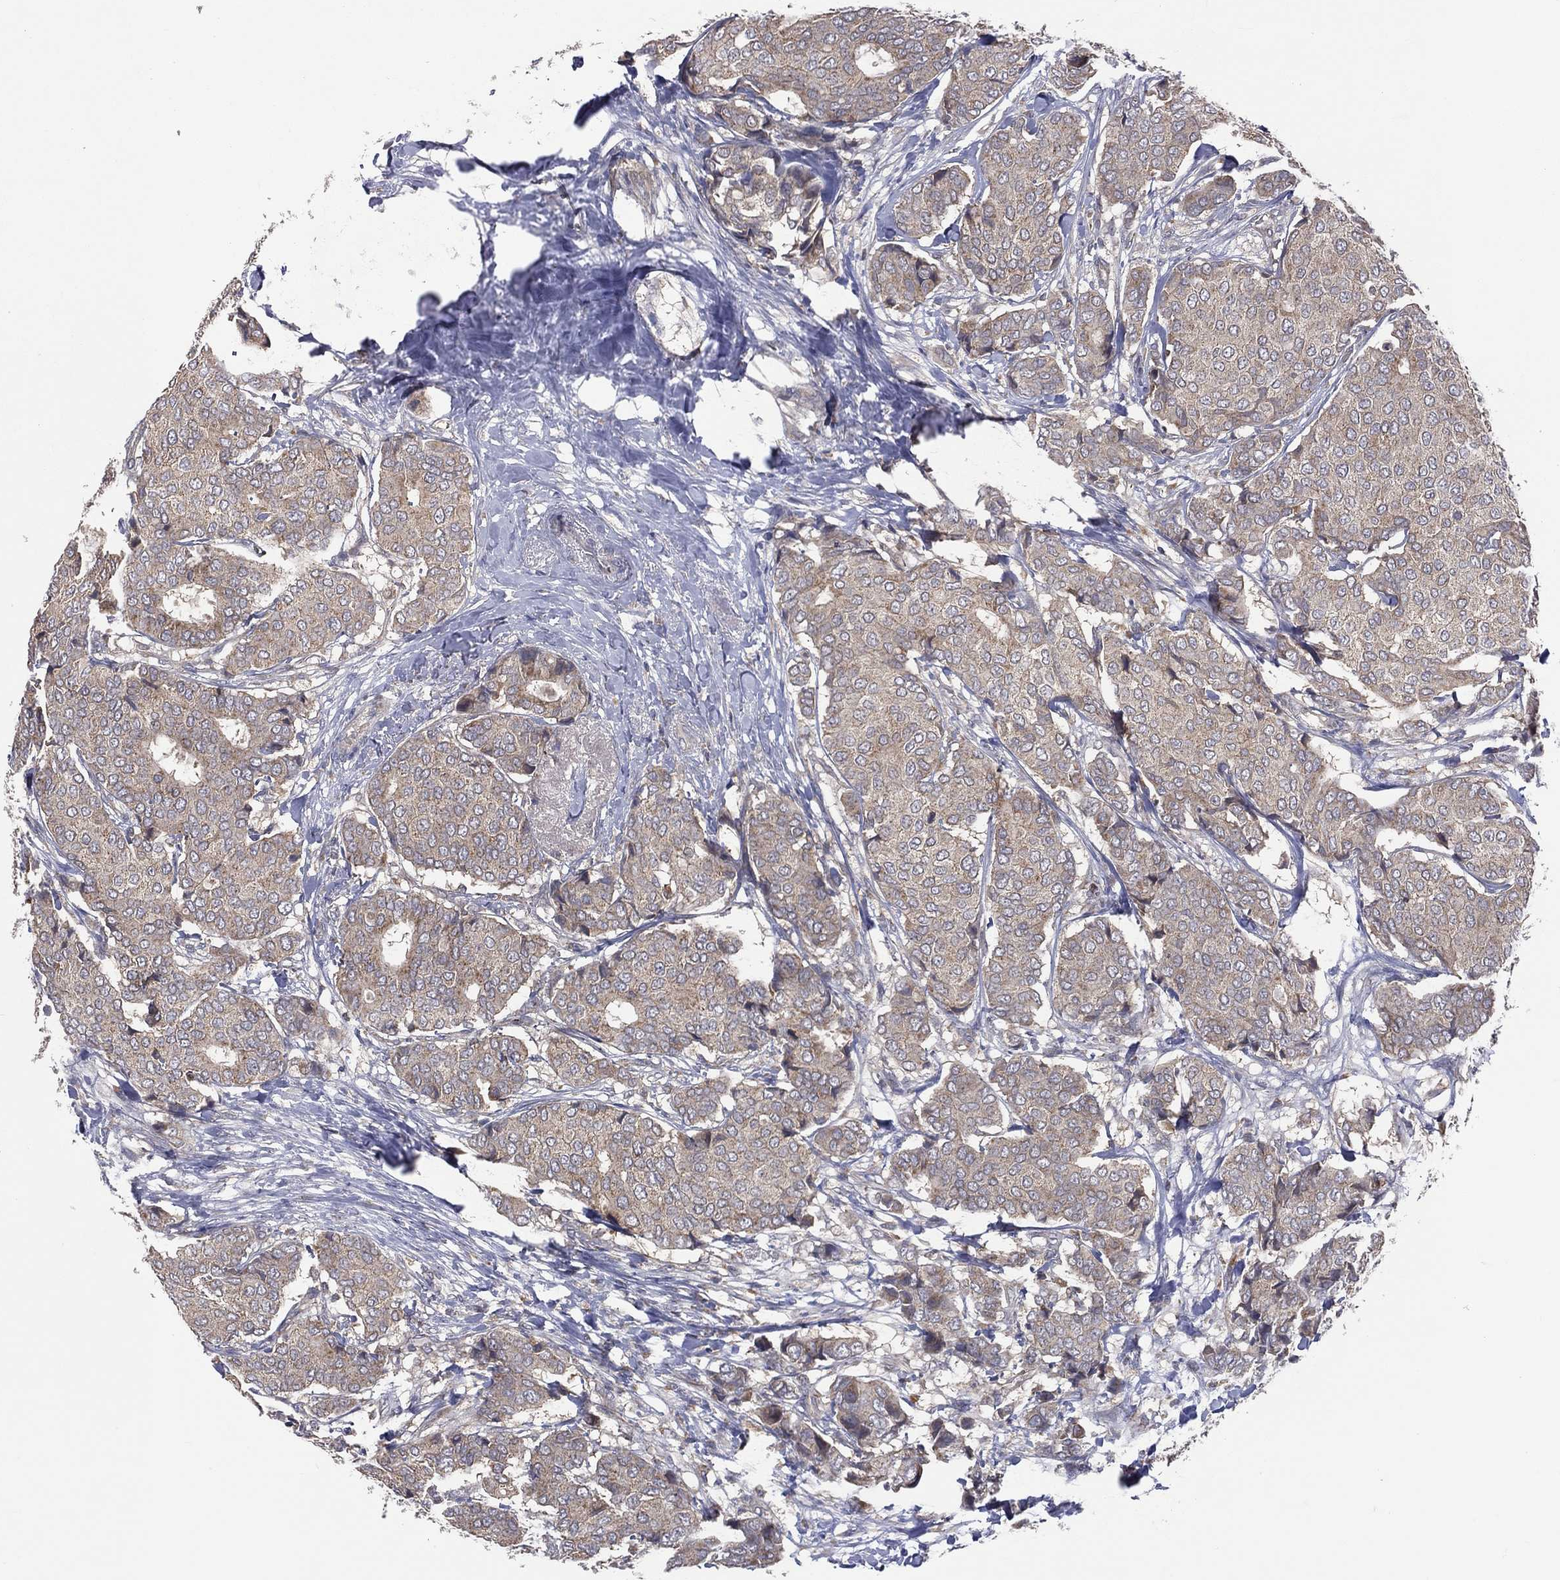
{"staining": {"intensity": "weak", "quantity": "25%-75%", "location": "cytoplasmic/membranous"}, "tissue": "breast cancer", "cell_type": "Tumor cells", "image_type": "cancer", "snomed": [{"axis": "morphology", "description": "Duct carcinoma"}, {"axis": "topography", "description": "Breast"}], "caption": "IHC photomicrograph of human breast cancer stained for a protein (brown), which shows low levels of weak cytoplasmic/membranous staining in approximately 25%-75% of tumor cells.", "gene": "STARD3", "patient": {"sex": "female", "age": 75}}